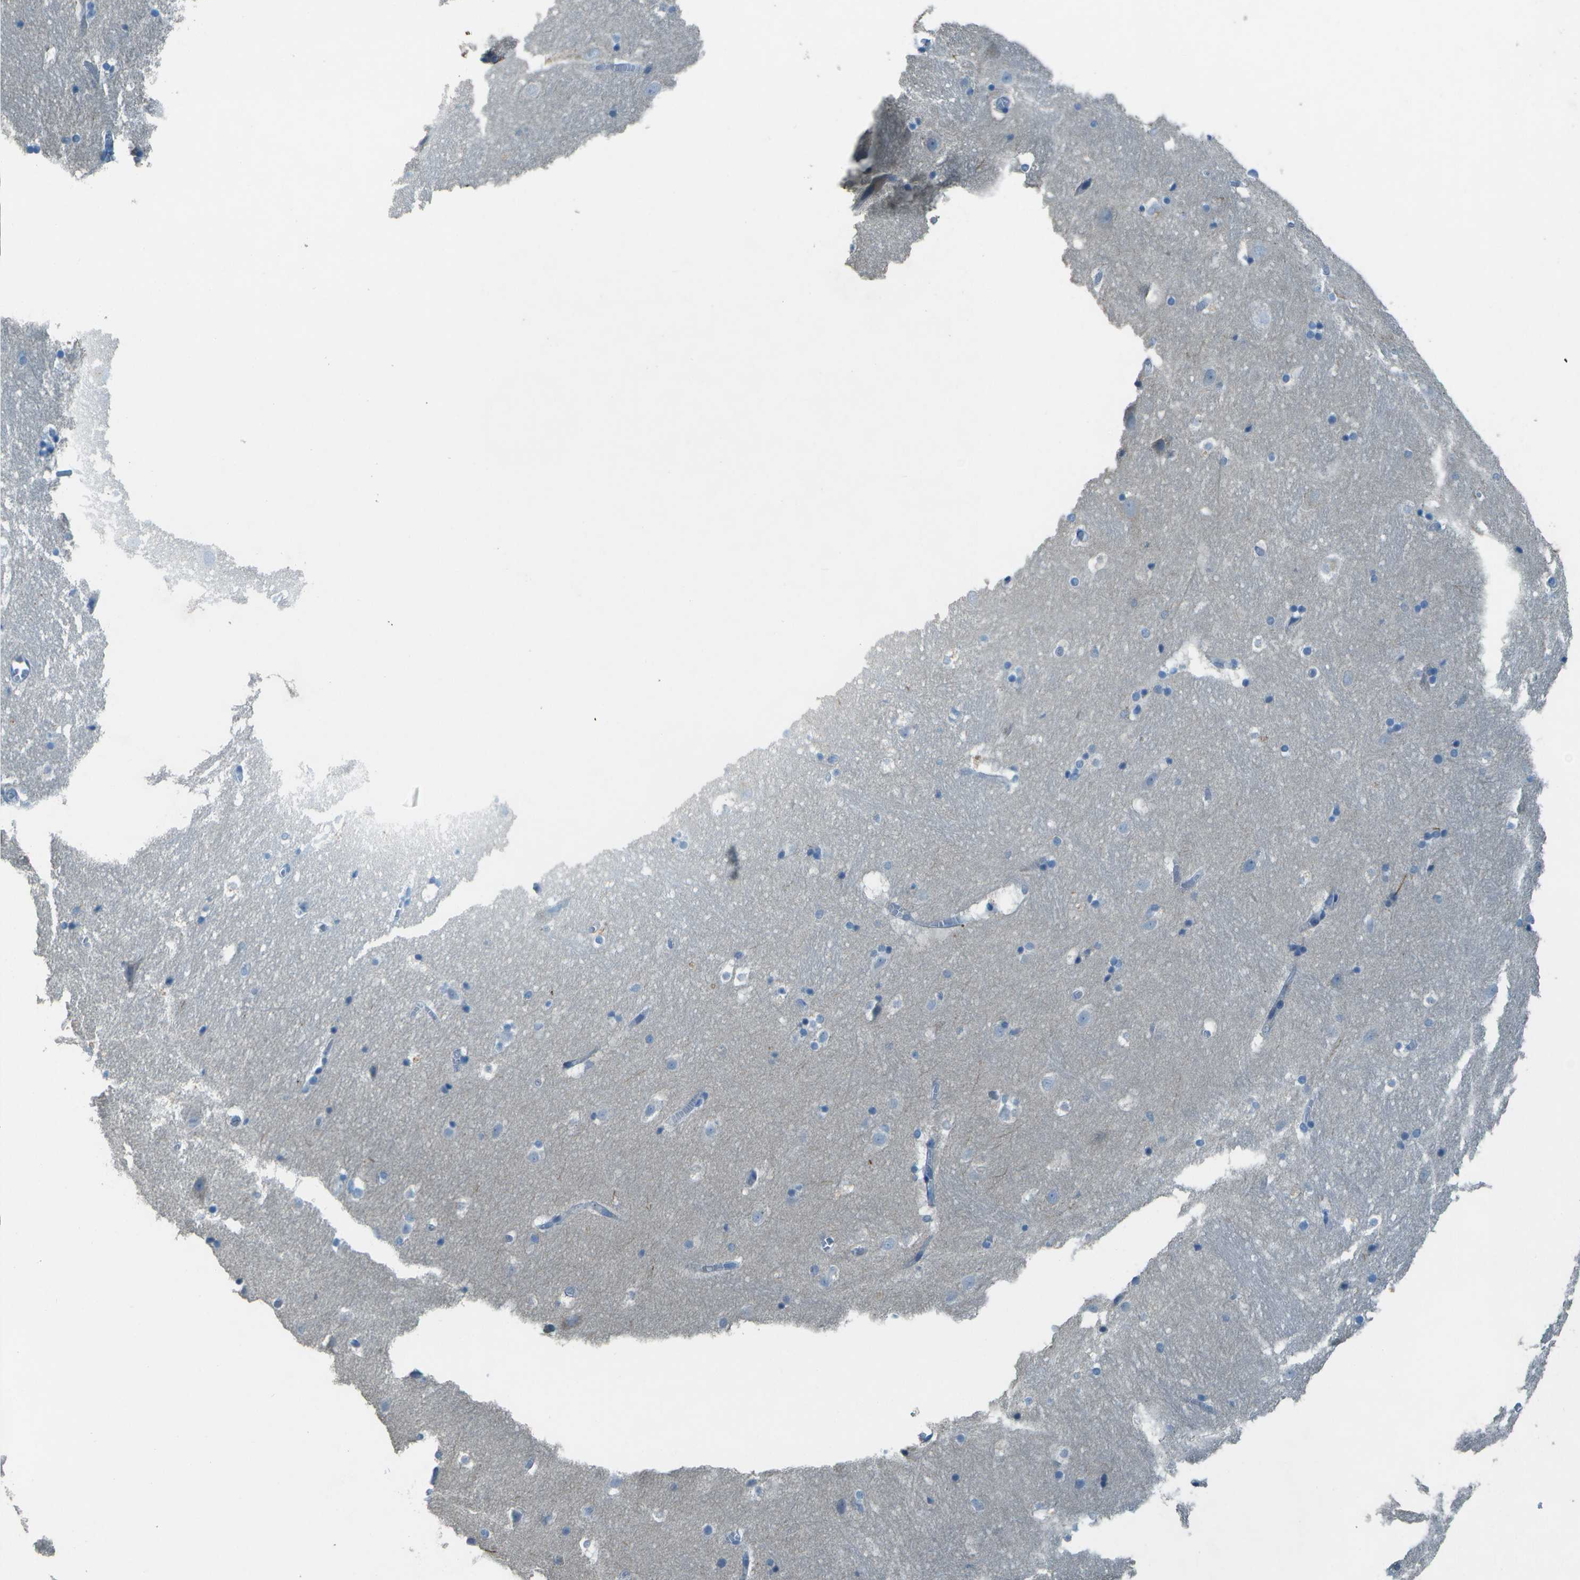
{"staining": {"intensity": "weak", "quantity": "<25%", "location": "cytoplasmic/membranous"}, "tissue": "hippocampus", "cell_type": "Glial cells", "image_type": "normal", "snomed": [{"axis": "morphology", "description": "Normal tissue, NOS"}, {"axis": "topography", "description": "Hippocampus"}], "caption": "This is a photomicrograph of immunohistochemistry staining of normal hippocampus, which shows no staining in glial cells.", "gene": "LGI2", "patient": {"sex": "male", "age": 45}}